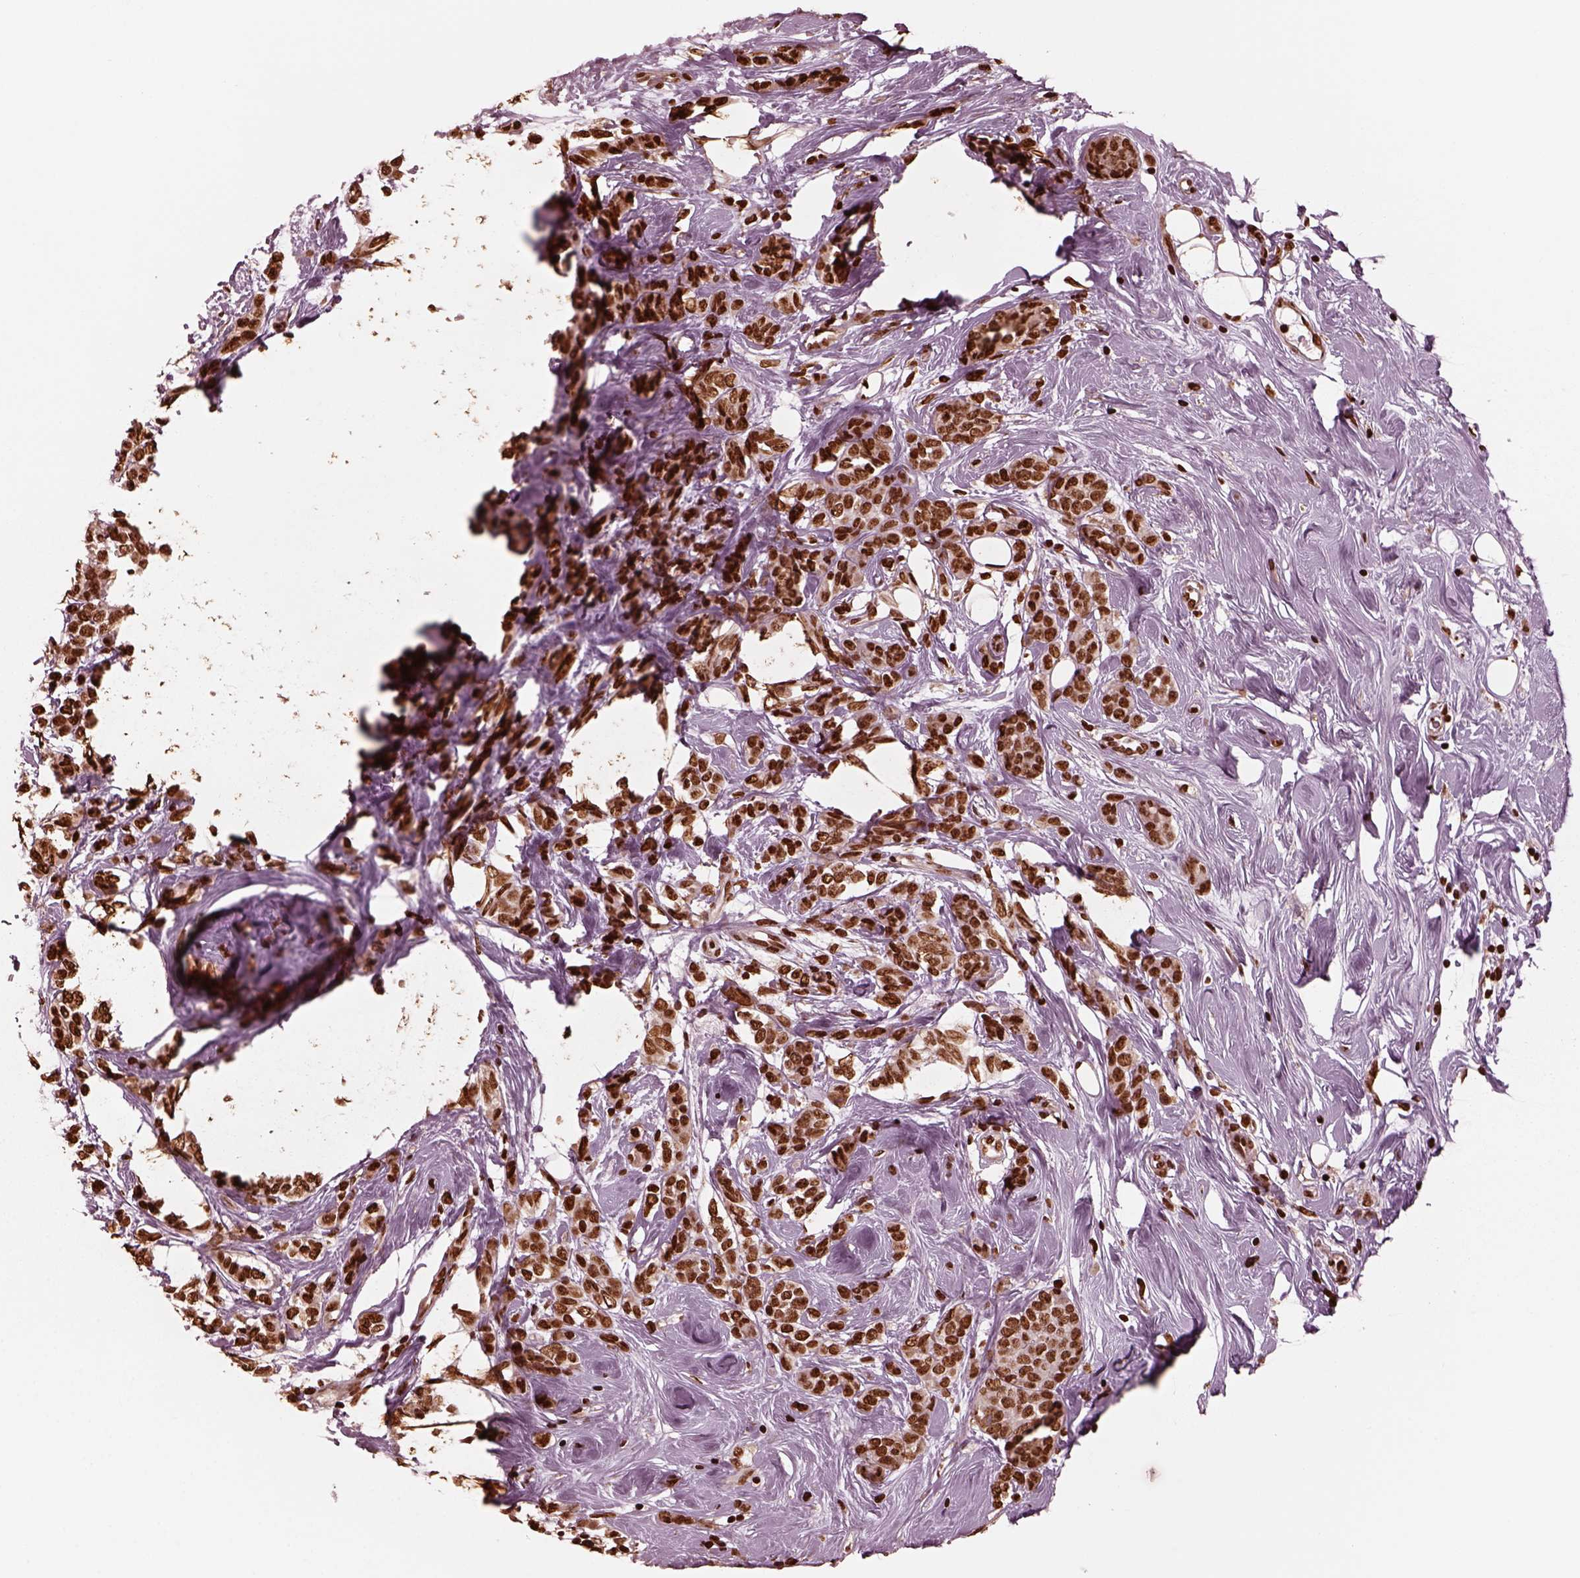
{"staining": {"intensity": "strong", "quantity": ">75%", "location": "nuclear"}, "tissue": "breast cancer", "cell_type": "Tumor cells", "image_type": "cancer", "snomed": [{"axis": "morphology", "description": "Lobular carcinoma"}, {"axis": "topography", "description": "Breast"}], "caption": "Tumor cells display high levels of strong nuclear expression in approximately >75% of cells in breast cancer.", "gene": "NSD1", "patient": {"sex": "female", "age": 49}}